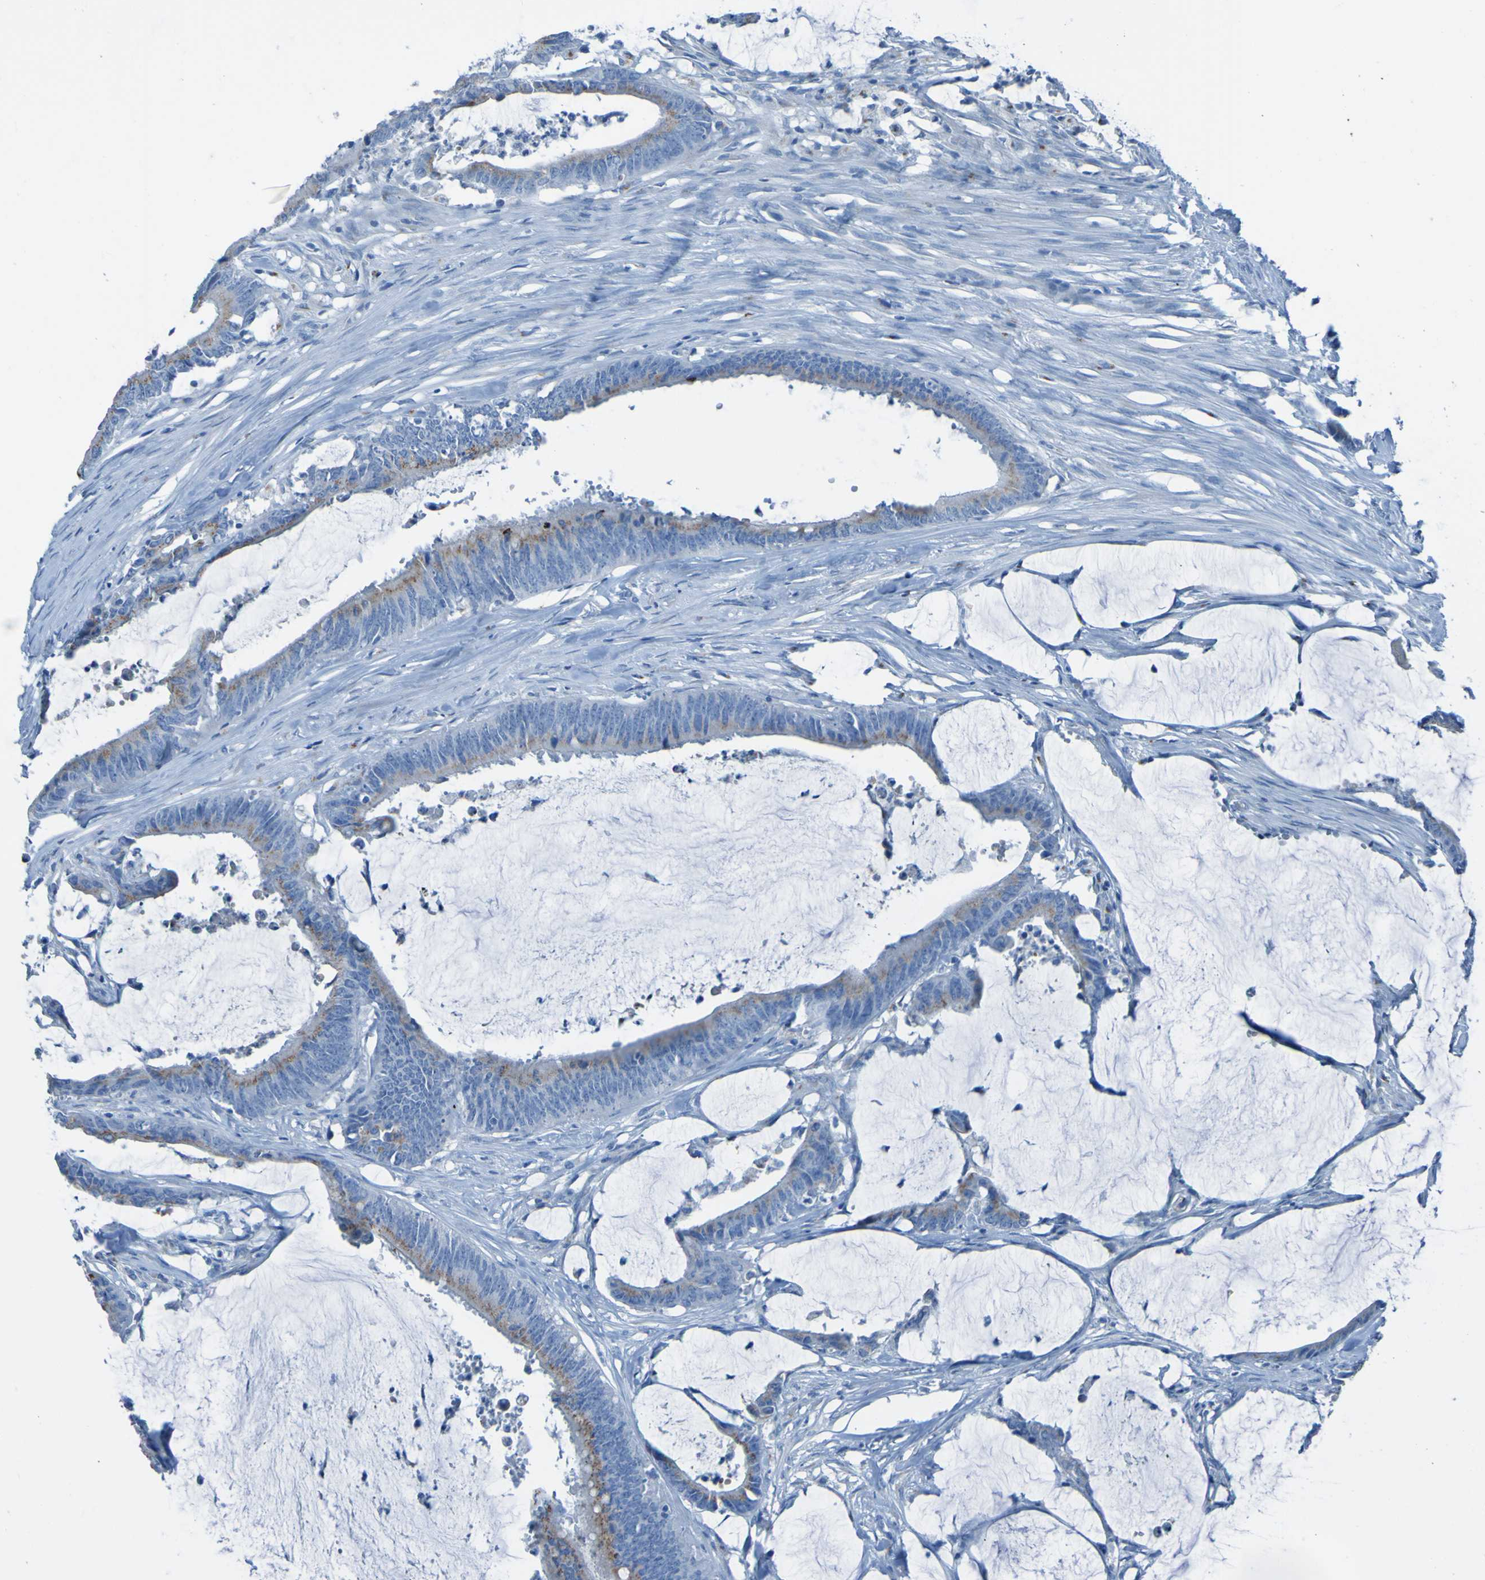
{"staining": {"intensity": "weak", "quantity": ">75%", "location": "cytoplasmic/membranous"}, "tissue": "colorectal cancer", "cell_type": "Tumor cells", "image_type": "cancer", "snomed": [{"axis": "morphology", "description": "Adenocarcinoma, NOS"}, {"axis": "topography", "description": "Rectum"}], "caption": "IHC photomicrograph of colorectal adenocarcinoma stained for a protein (brown), which shows low levels of weak cytoplasmic/membranous expression in approximately >75% of tumor cells.", "gene": "ACMSD", "patient": {"sex": "female", "age": 66}}